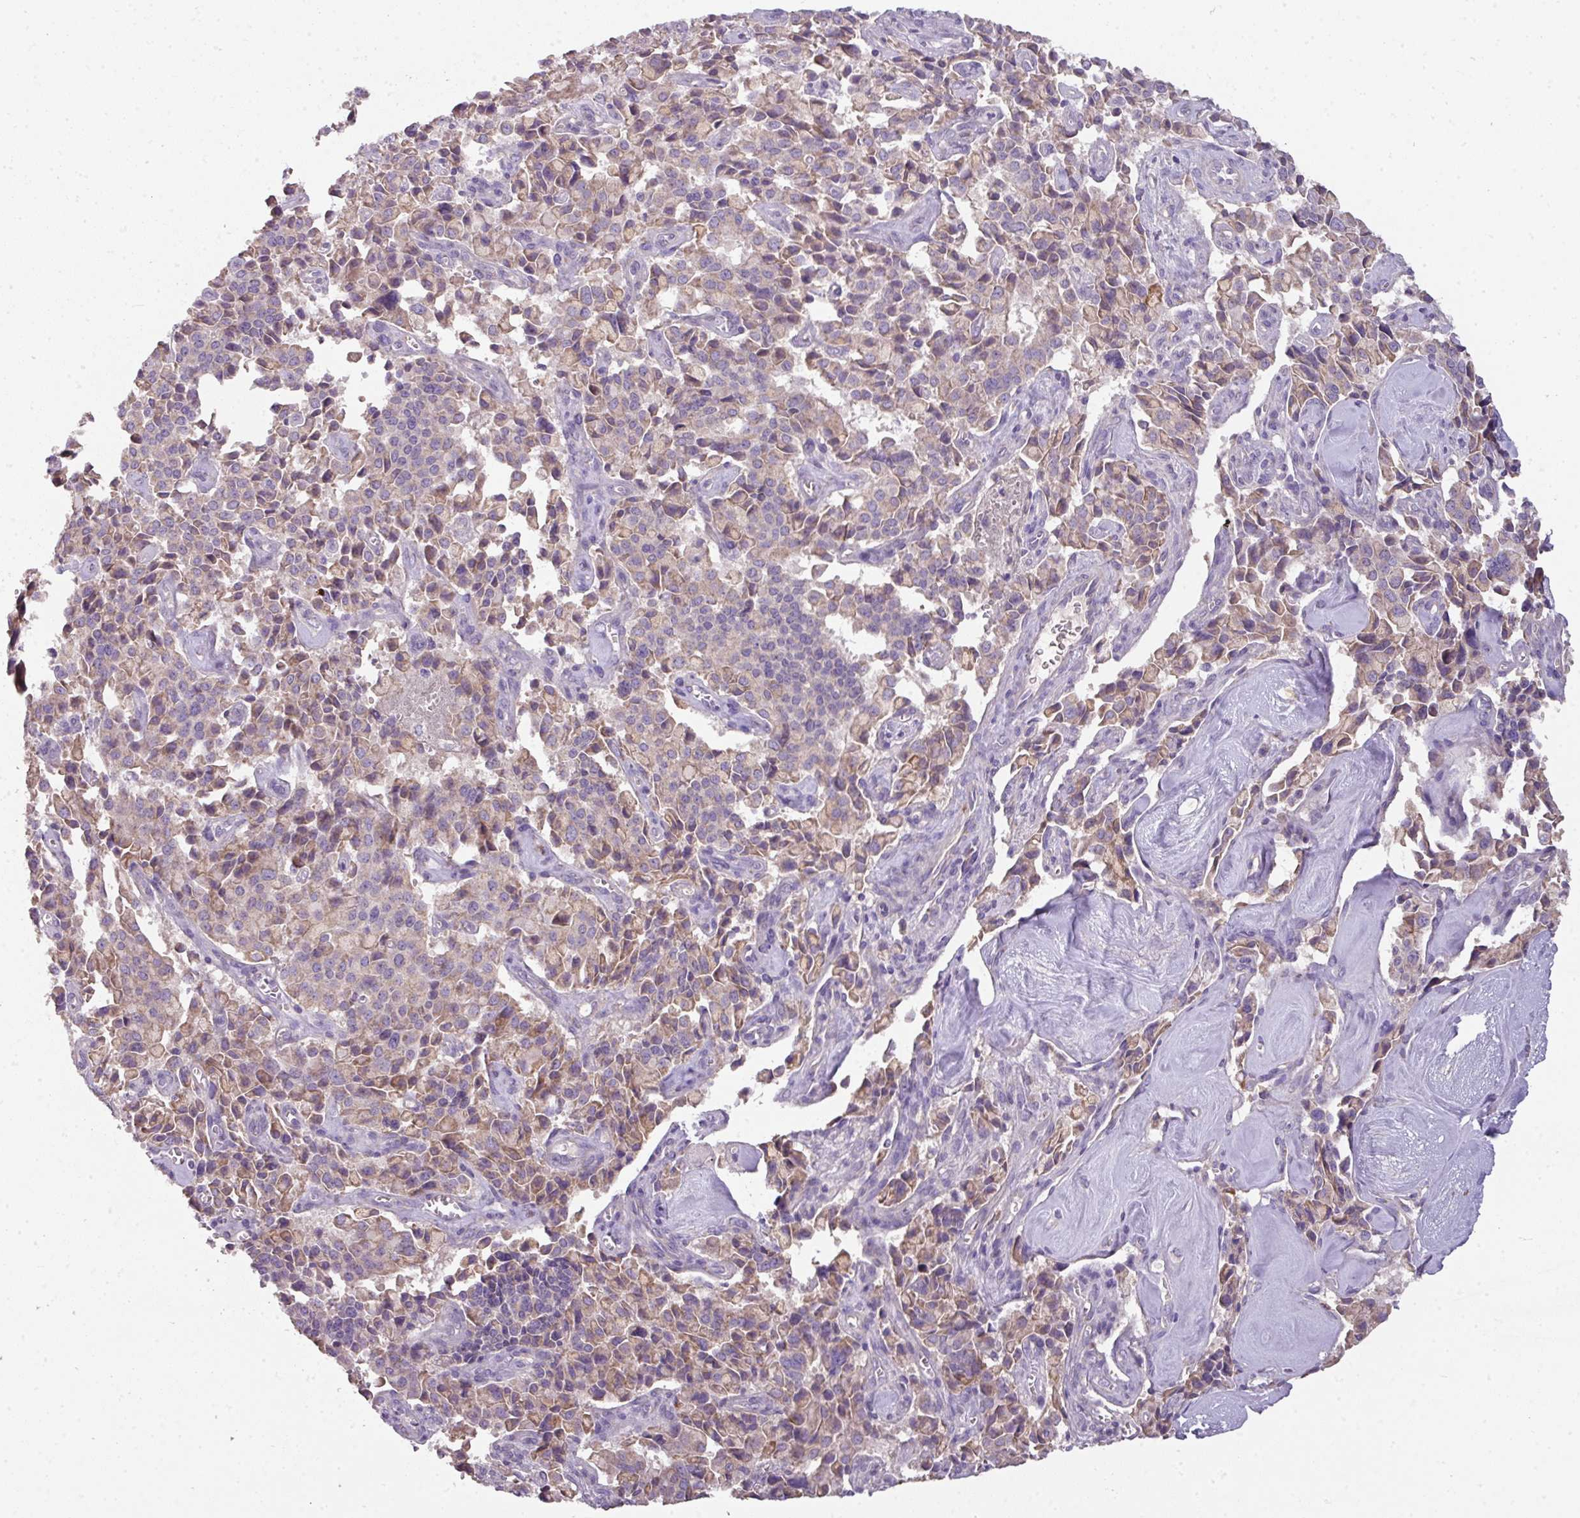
{"staining": {"intensity": "weak", "quantity": "25%-75%", "location": "cytoplasmic/membranous"}, "tissue": "pancreatic cancer", "cell_type": "Tumor cells", "image_type": "cancer", "snomed": [{"axis": "morphology", "description": "Adenocarcinoma, NOS"}, {"axis": "topography", "description": "Pancreas"}], "caption": "A brown stain highlights weak cytoplasmic/membranous expression of a protein in human pancreatic adenocarcinoma tumor cells.", "gene": "PALS2", "patient": {"sex": "male", "age": 65}}